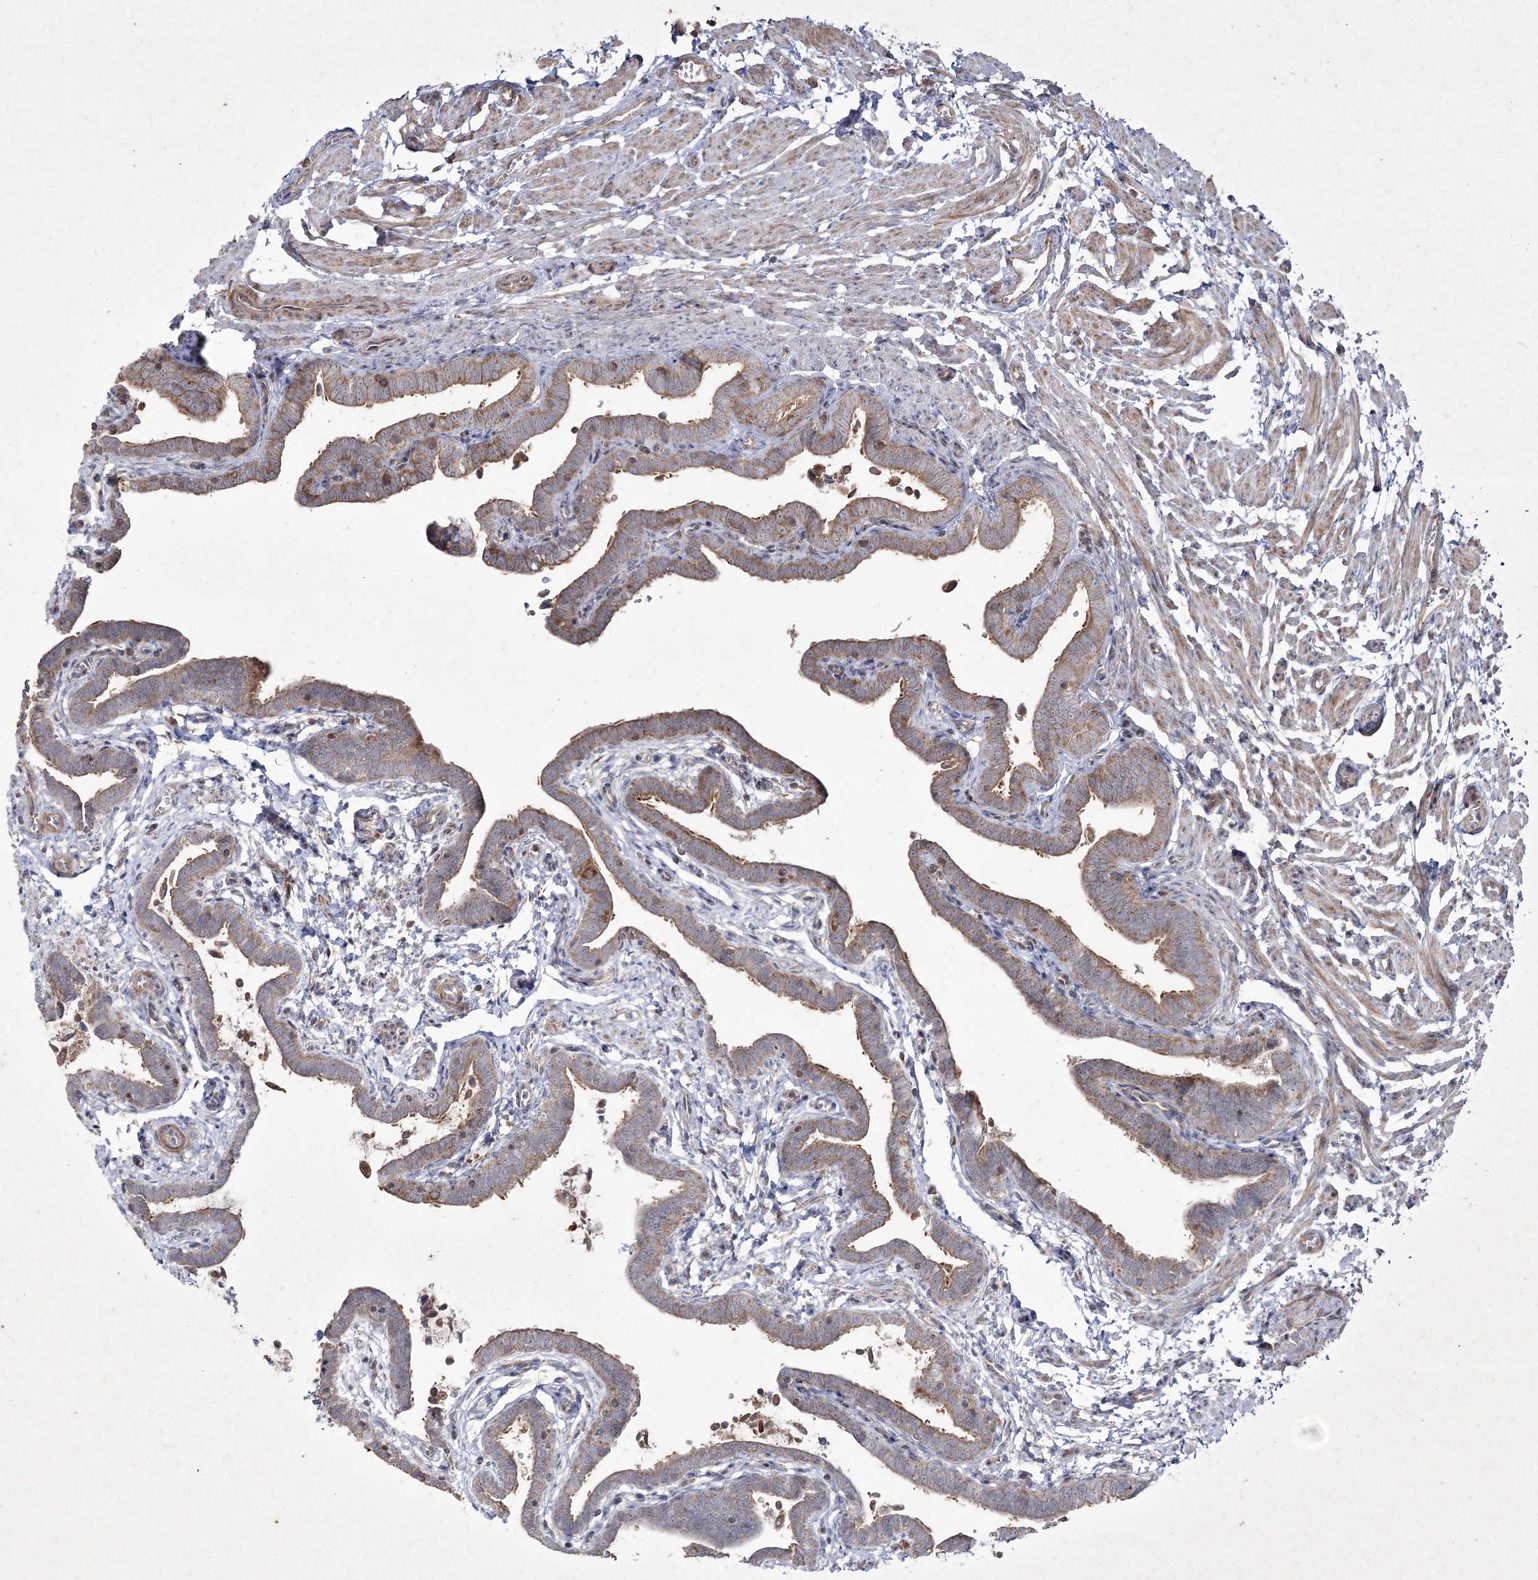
{"staining": {"intensity": "moderate", "quantity": ">75%", "location": "cytoplasmic/membranous"}, "tissue": "fallopian tube", "cell_type": "Glandular cells", "image_type": "normal", "snomed": [{"axis": "morphology", "description": "Normal tissue, NOS"}, {"axis": "topography", "description": "Fallopian tube"}], "caption": "A photomicrograph of fallopian tube stained for a protein exhibits moderate cytoplasmic/membranous brown staining in glandular cells. The protein of interest is stained brown, and the nuclei are stained in blue (DAB IHC with brightfield microscopy, high magnification).", "gene": "SH3TC1", "patient": {"sex": "female", "age": 36}}